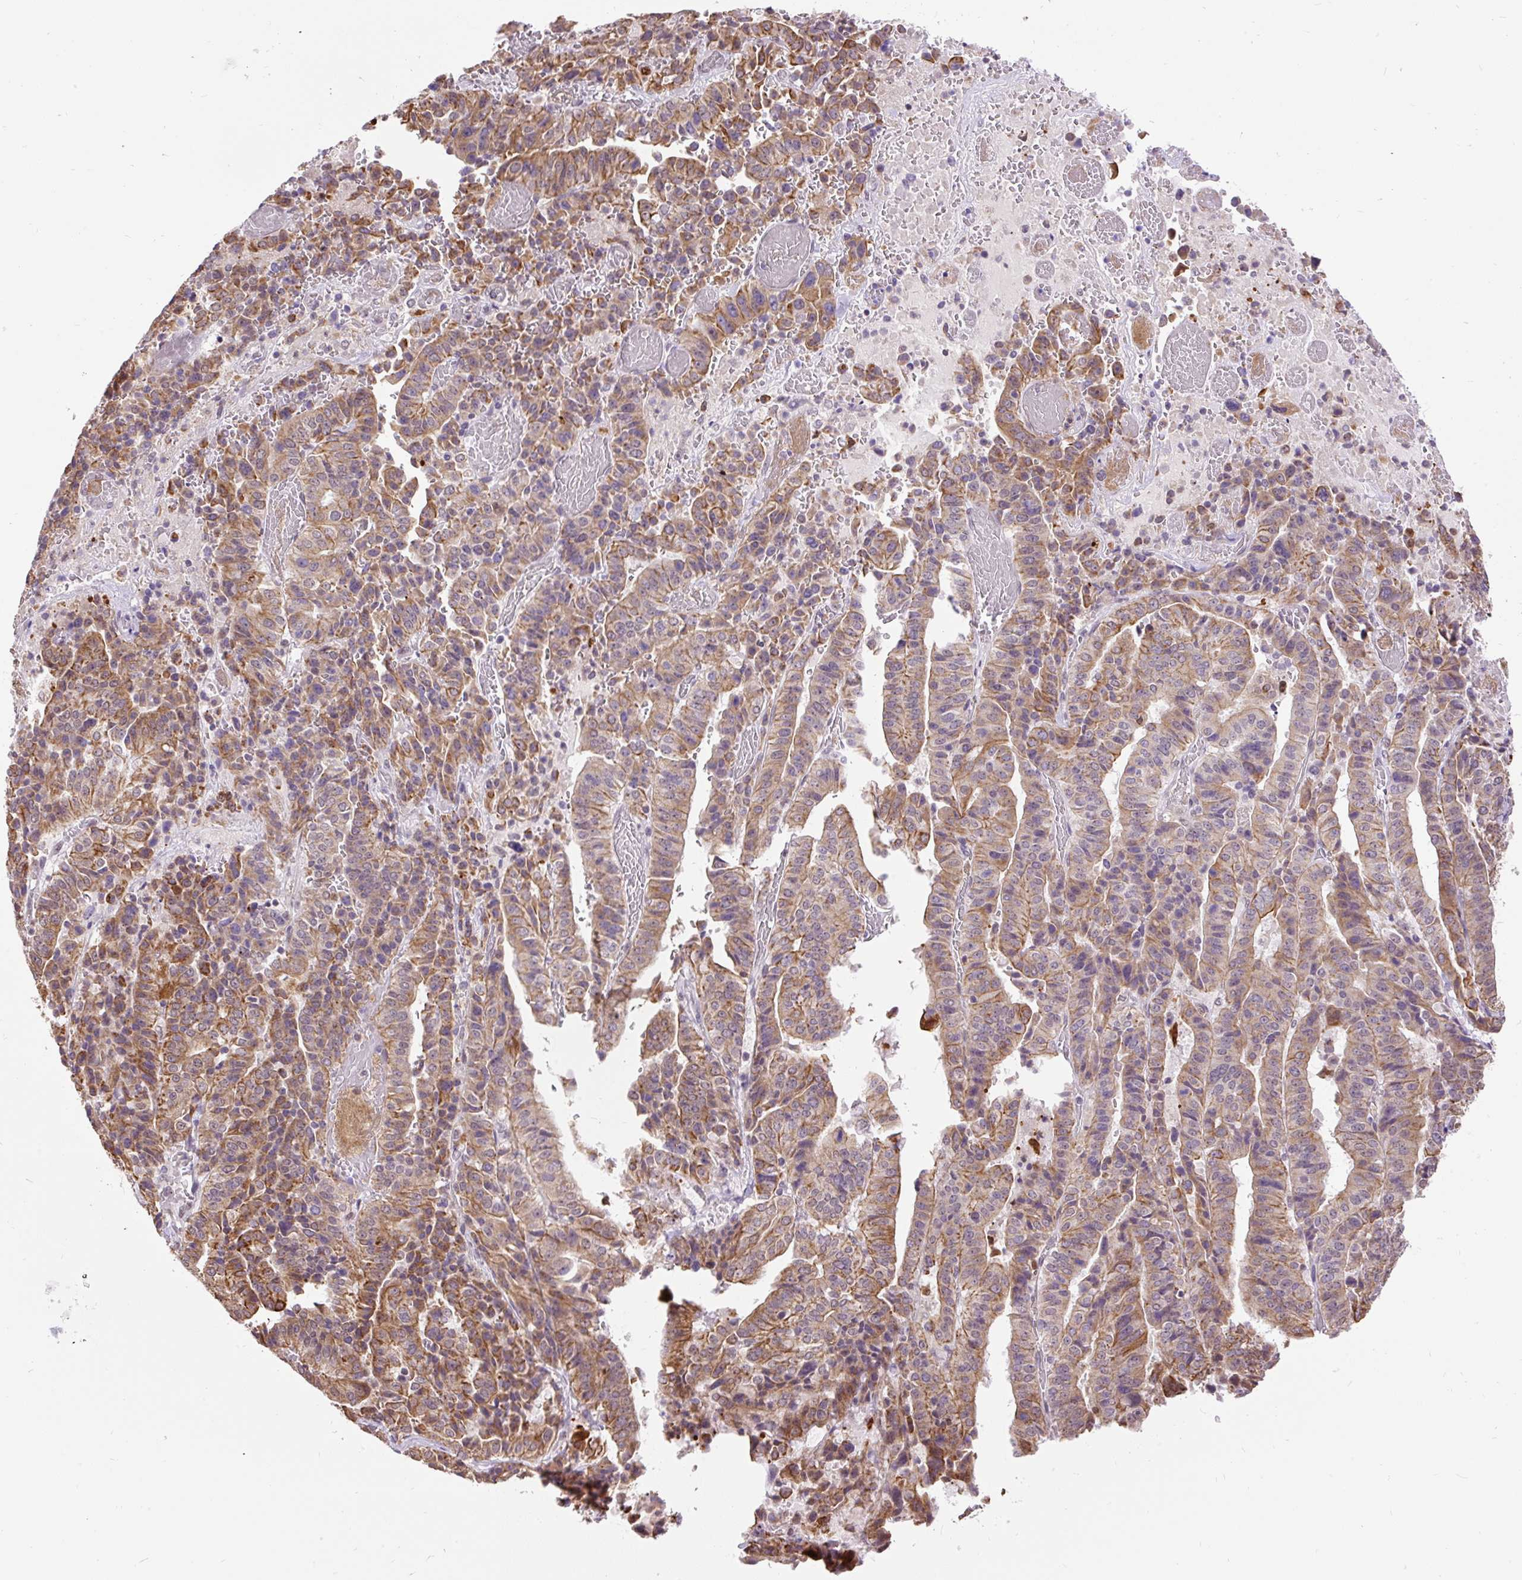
{"staining": {"intensity": "moderate", "quantity": ">75%", "location": "cytoplasmic/membranous"}, "tissue": "stomach cancer", "cell_type": "Tumor cells", "image_type": "cancer", "snomed": [{"axis": "morphology", "description": "Adenocarcinoma, NOS"}, {"axis": "topography", "description": "Stomach"}], "caption": "IHC photomicrograph of stomach cancer stained for a protein (brown), which demonstrates medium levels of moderate cytoplasmic/membranous staining in approximately >75% of tumor cells.", "gene": "ZNF672", "patient": {"sex": "male", "age": 48}}